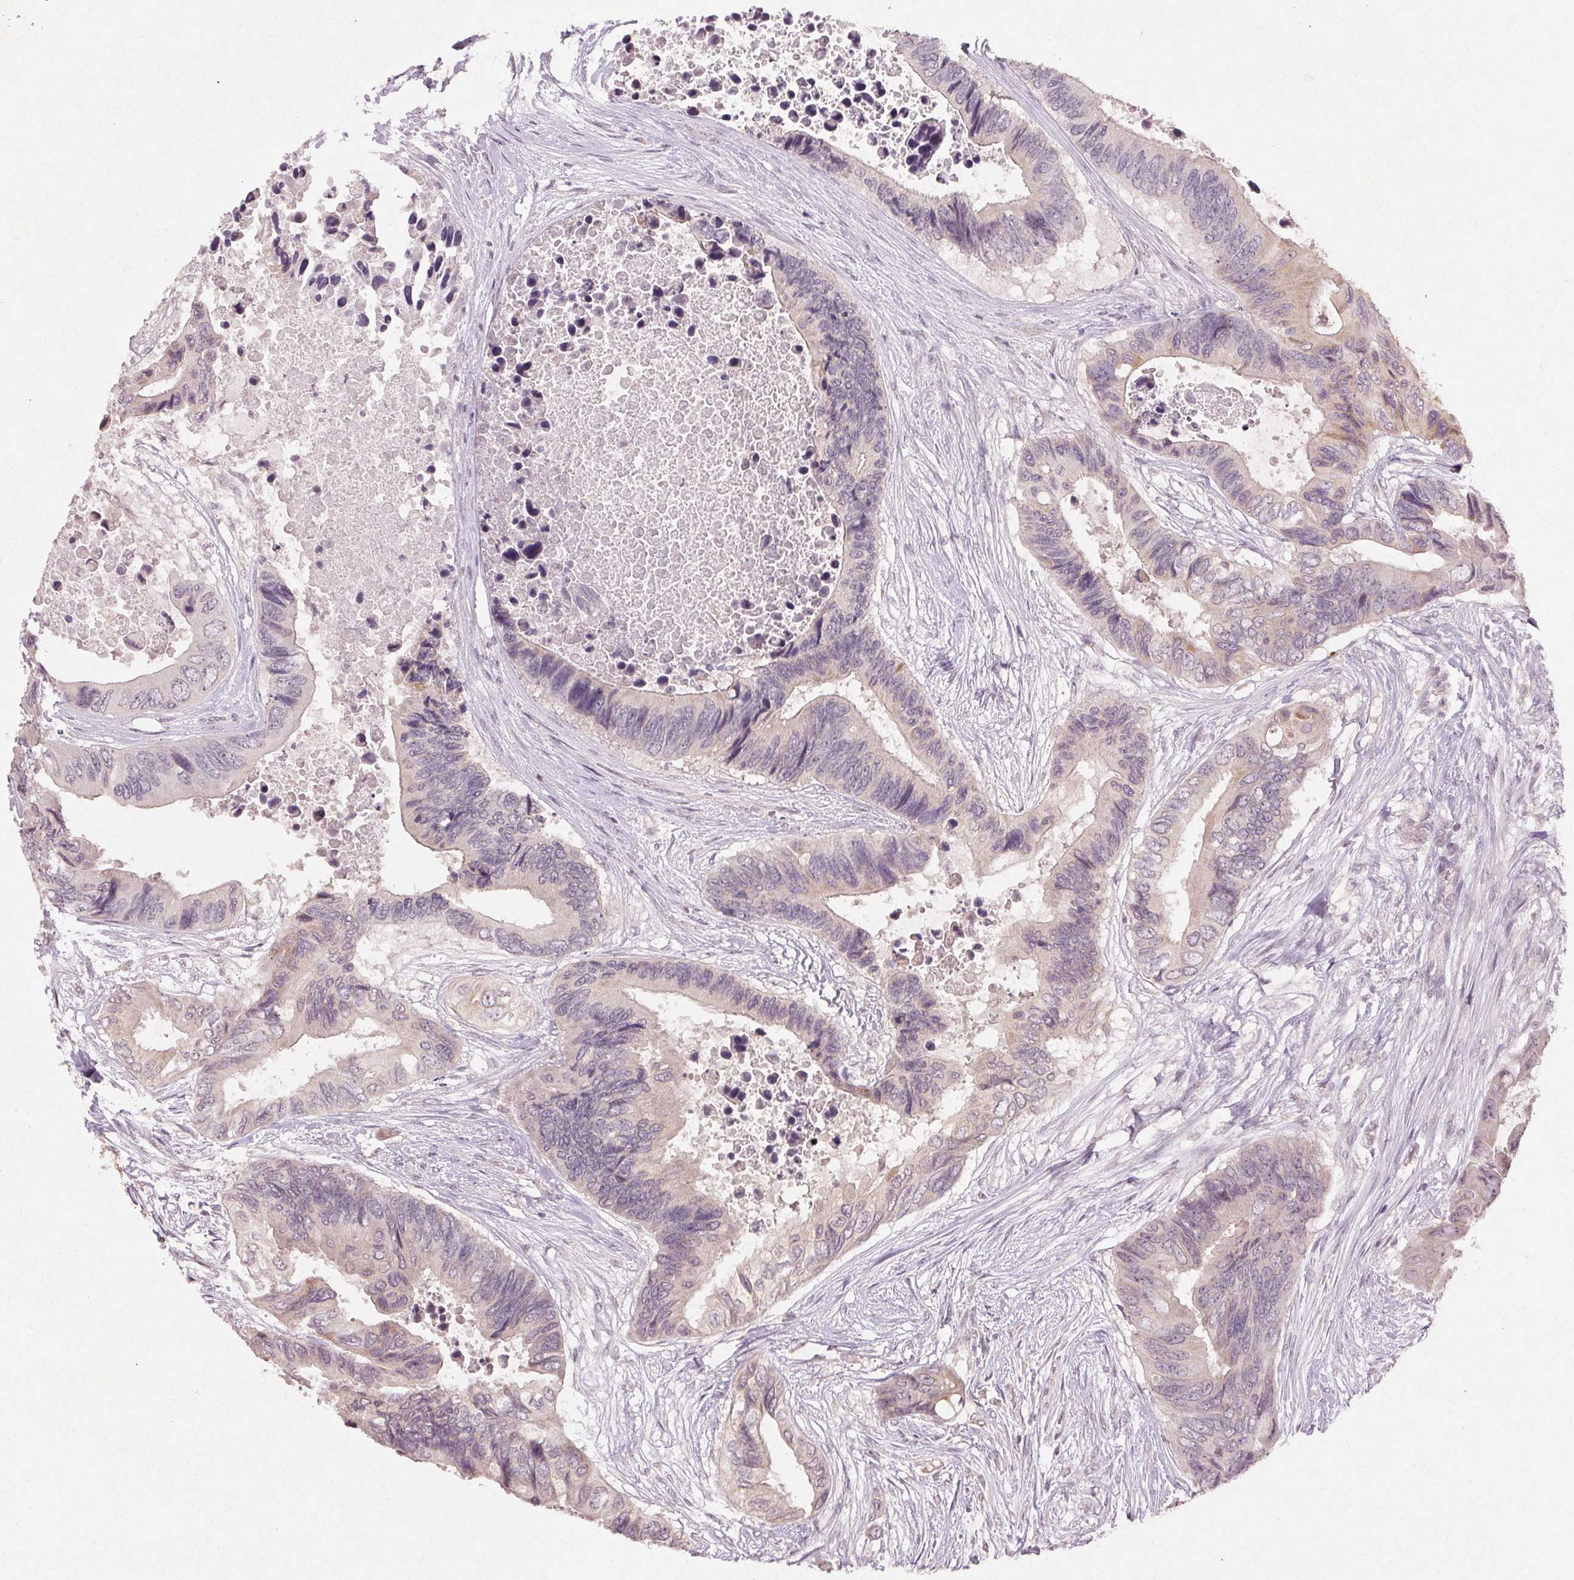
{"staining": {"intensity": "negative", "quantity": "none", "location": "none"}, "tissue": "colorectal cancer", "cell_type": "Tumor cells", "image_type": "cancer", "snomed": [{"axis": "morphology", "description": "Adenocarcinoma, NOS"}, {"axis": "topography", "description": "Rectum"}], "caption": "An image of human colorectal adenocarcinoma is negative for staining in tumor cells.", "gene": "KLRC3", "patient": {"sex": "male", "age": 63}}